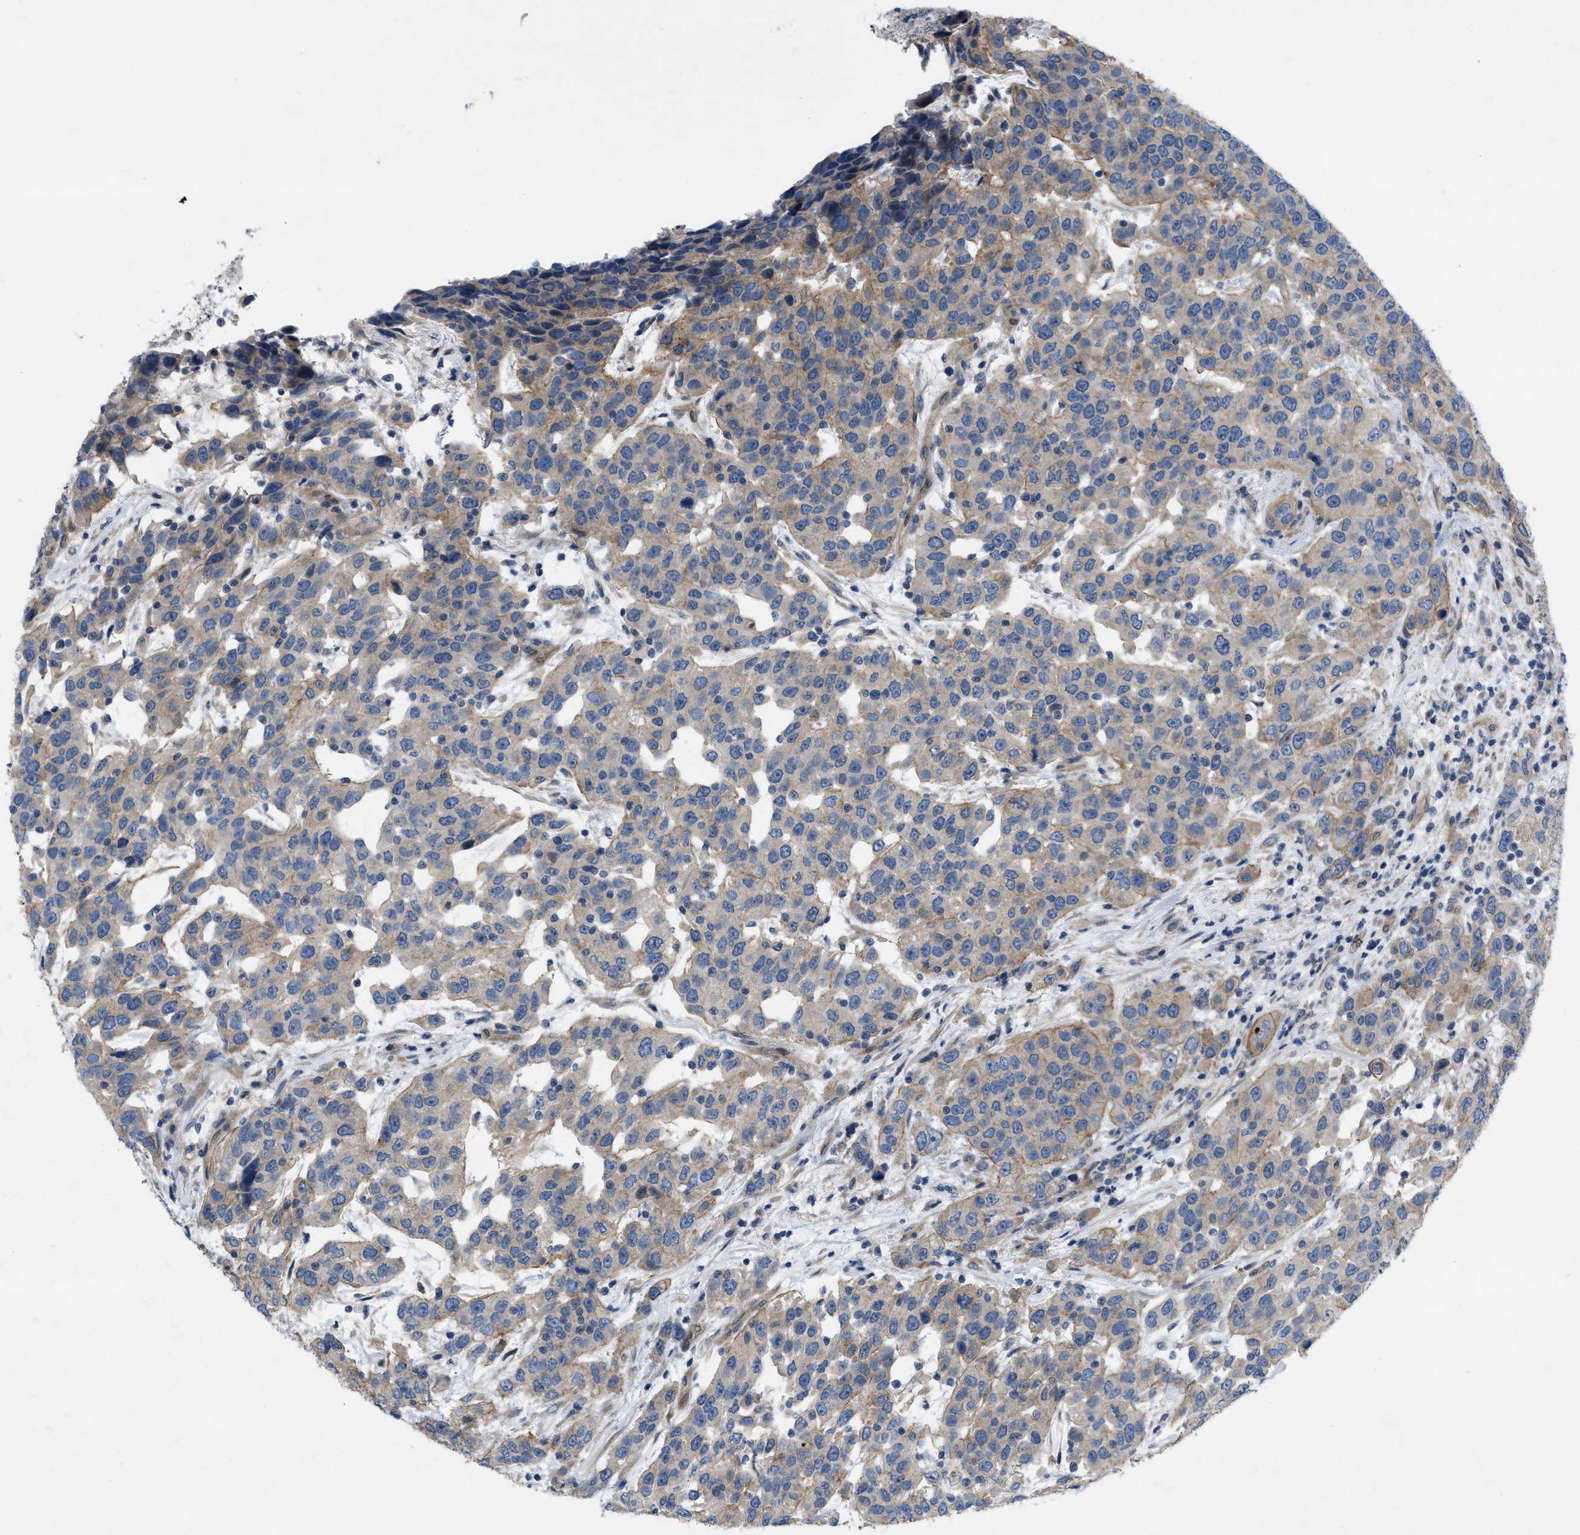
{"staining": {"intensity": "weak", "quantity": ">75%", "location": "cytoplasmic/membranous"}, "tissue": "urothelial cancer", "cell_type": "Tumor cells", "image_type": "cancer", "snomed": [{"axis": "morphology", "description": "Urothelial carcinoma, High grade"}, {"axis": "topography", "description": "Urinary bladder"}], "caption": "DAB (3,3'-diaminobenzidine) immunohistochemical staining of urothelial carcinoma (high-grade) shows weak cytoplasmic/membranous protein positivity in approximately >75% of tumor cells.", "gene": "NDEL1", "patient": {"sex": "female", "age": 80}}